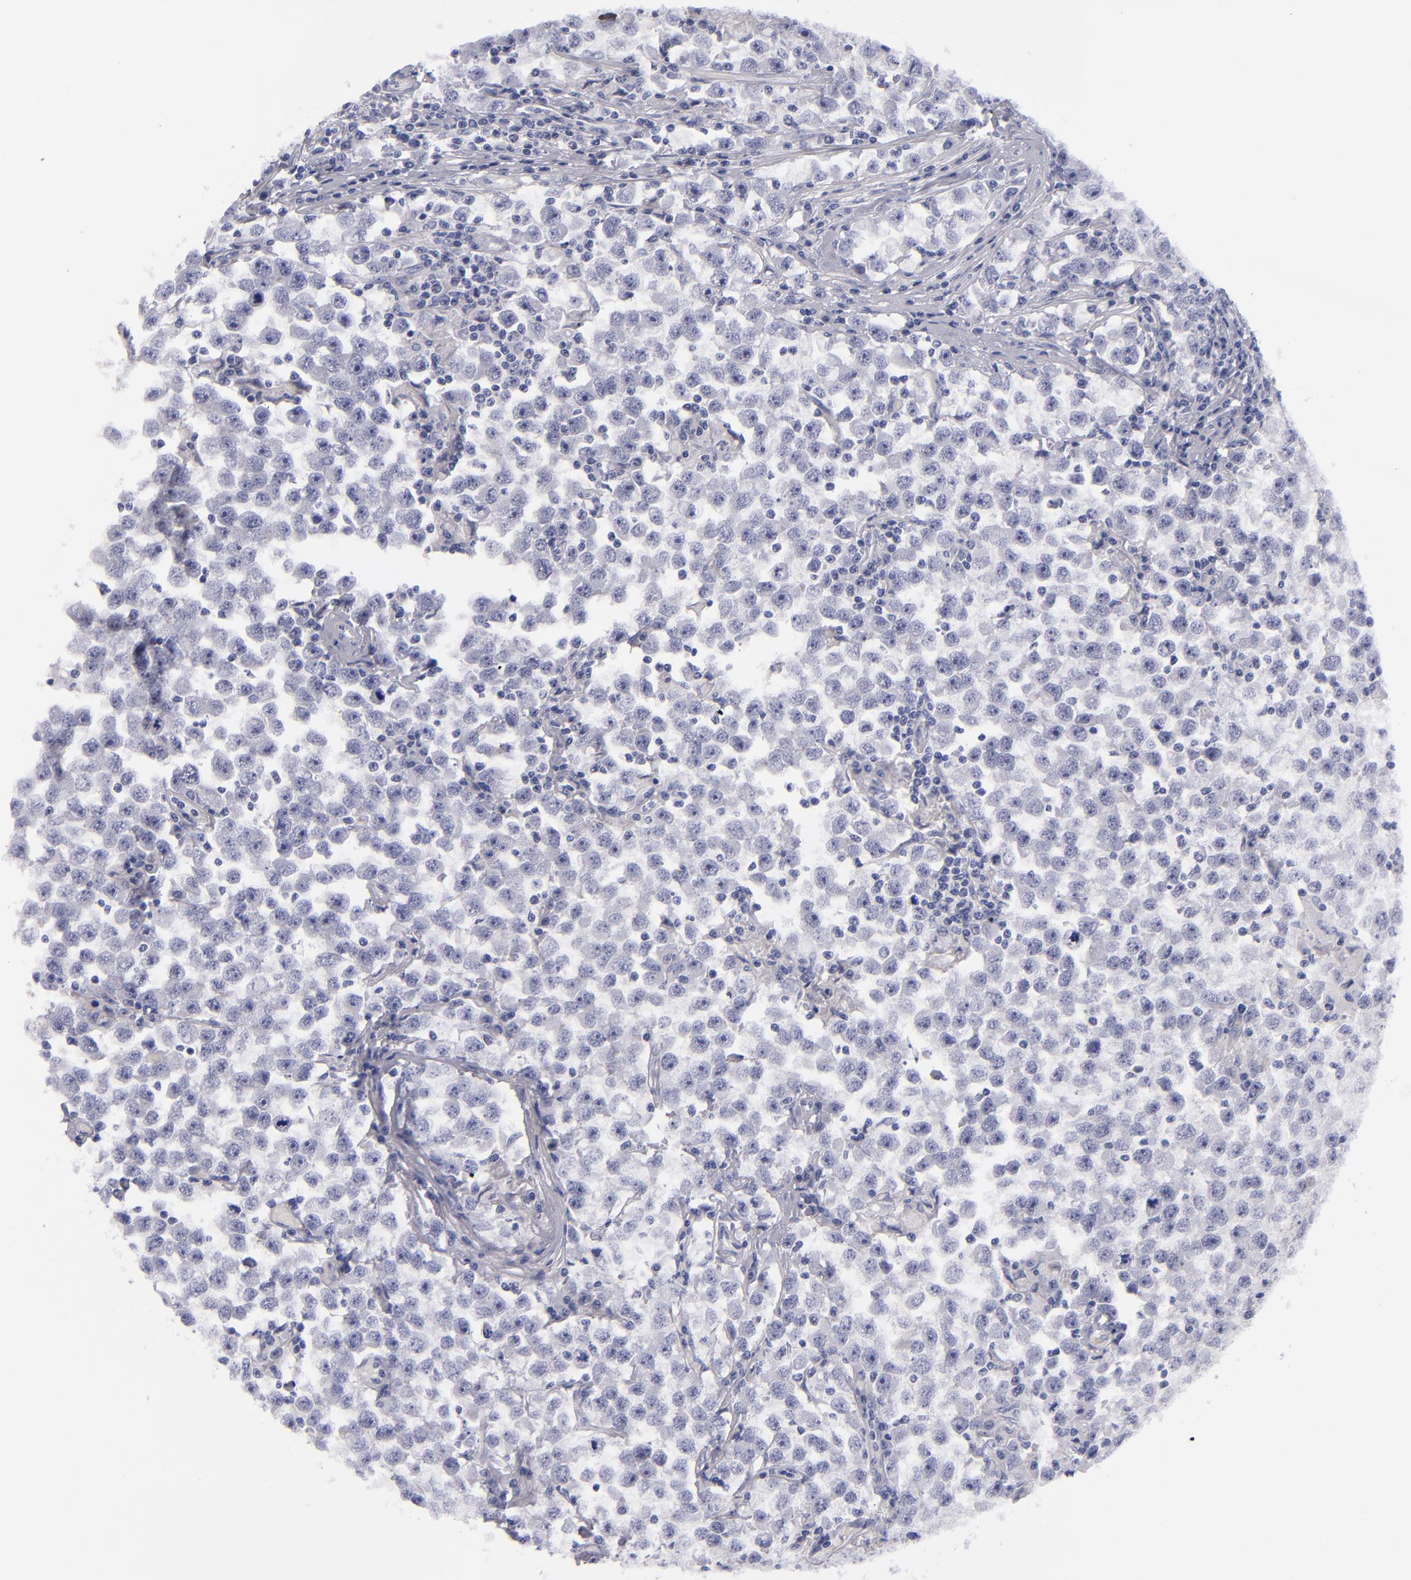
{"staining": {"intensity": "negative", "quantity": "none", "location": "none"}, "tissue": "testis cancer", "cell_type": "Tumor cells", "image_type": "cancer", "snomed": [{"axis": "morphology", "description": "Seminoma, NOS"}, {"axis": "topography", "description": "Testis"}], "caption": "IHC of human testis cancer (seminoma) exhibits no positivity in tumor cells.", "gene": "MCM7", "patient": {"sex": "male", "age": 33}}